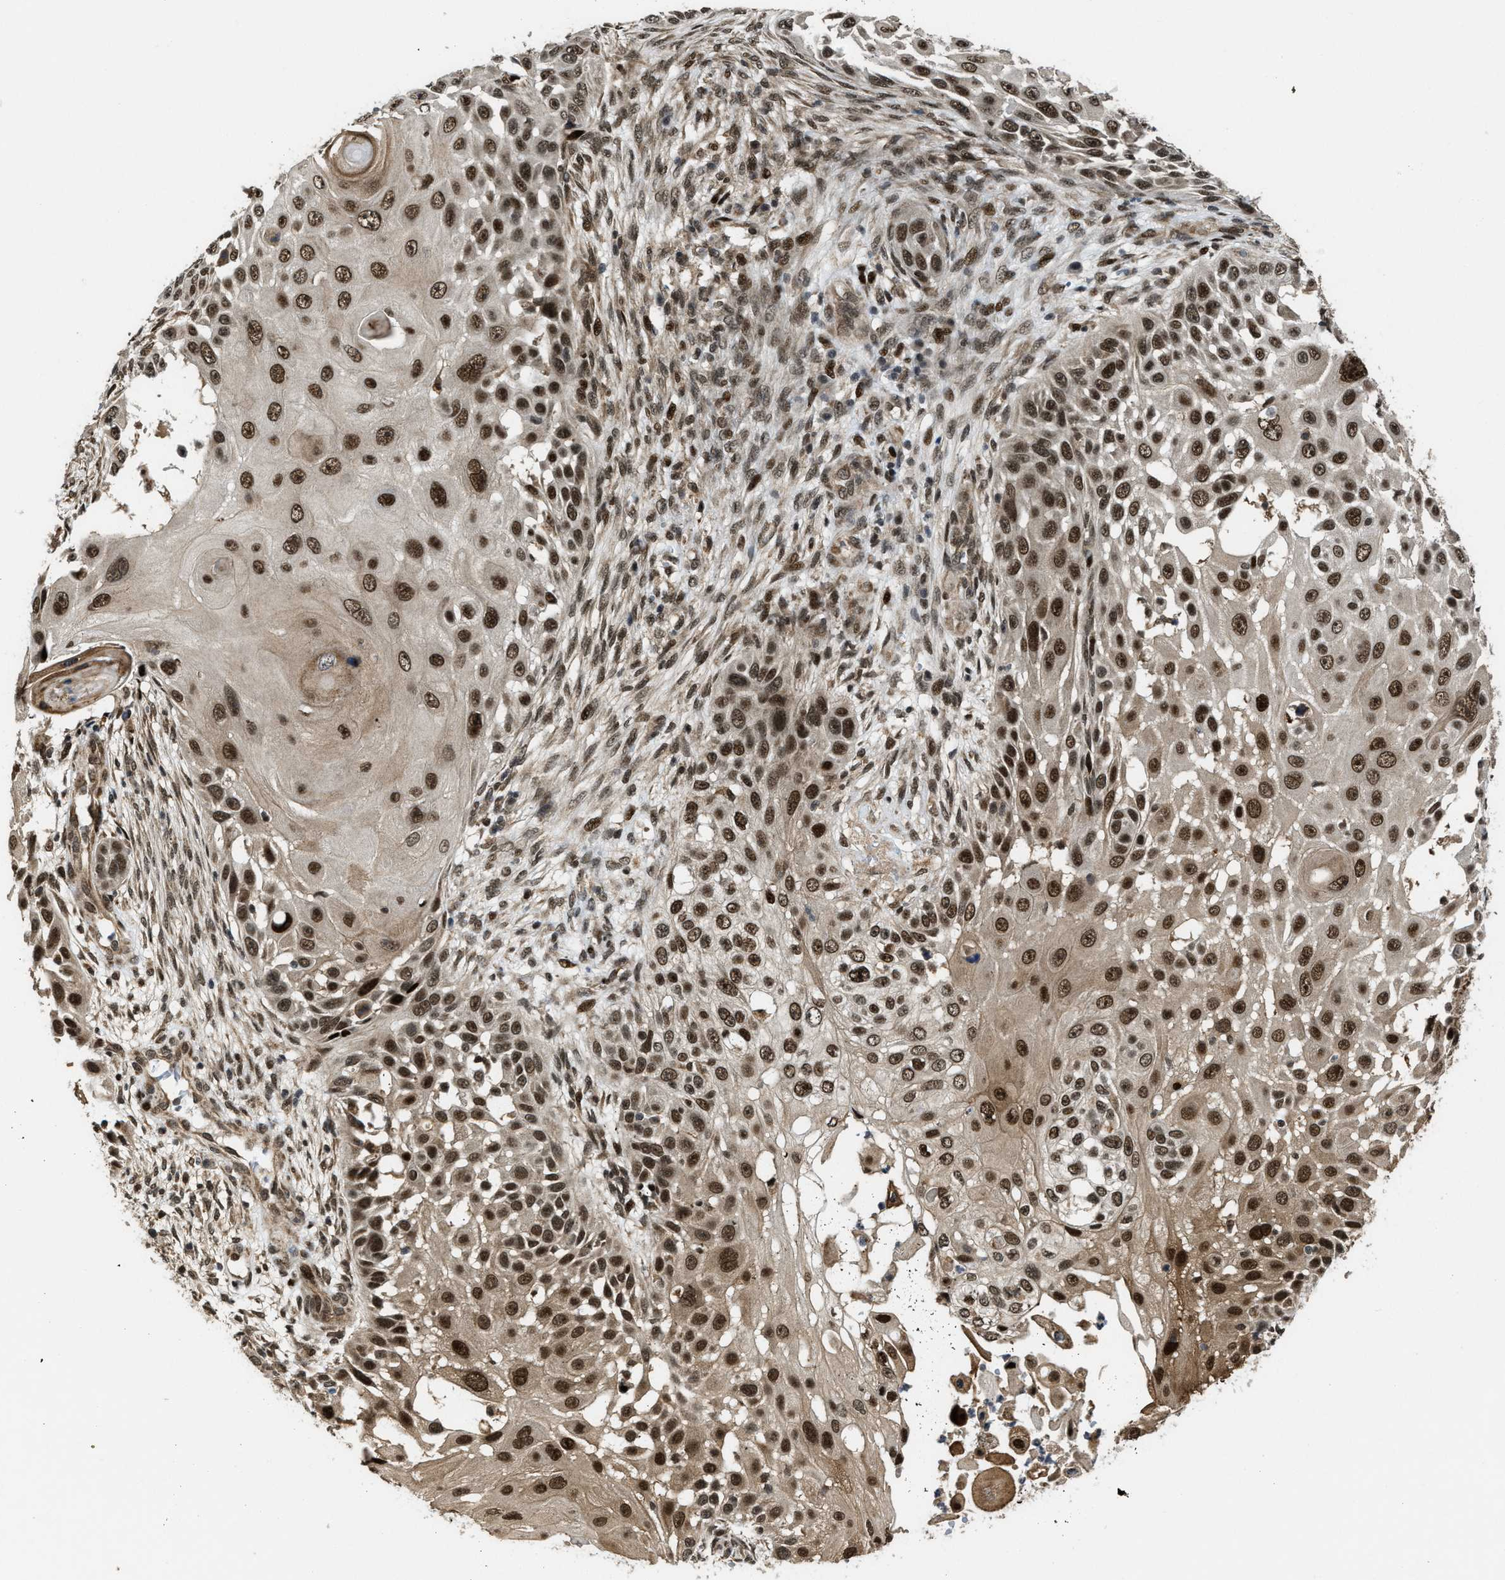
{"staining": {"intensity": "strong", "quantity": ">75%", "location": "cytoplasmic/membranous,nuclear"}, "tissue": "skin cancer", "cell_type": "Tumor cells", "image_type": "cancer", "snomed": [{"axis": "morphology", "description": "Squamous cell carcinoma, NOS"}, {"axis": "topography", "description": "Skin"}], "caption": "An IHC micrograph of tumor tissue is shown. Protein staining in brown highlights strong cytoplasmic/membranous and nuclear positivity in skin cancer (squamous cell carcinoma) within tumor cells. Nuclei are stained in blue.", "gene": "ZNF250", "patient": {"sex": "female", "age": 44}}